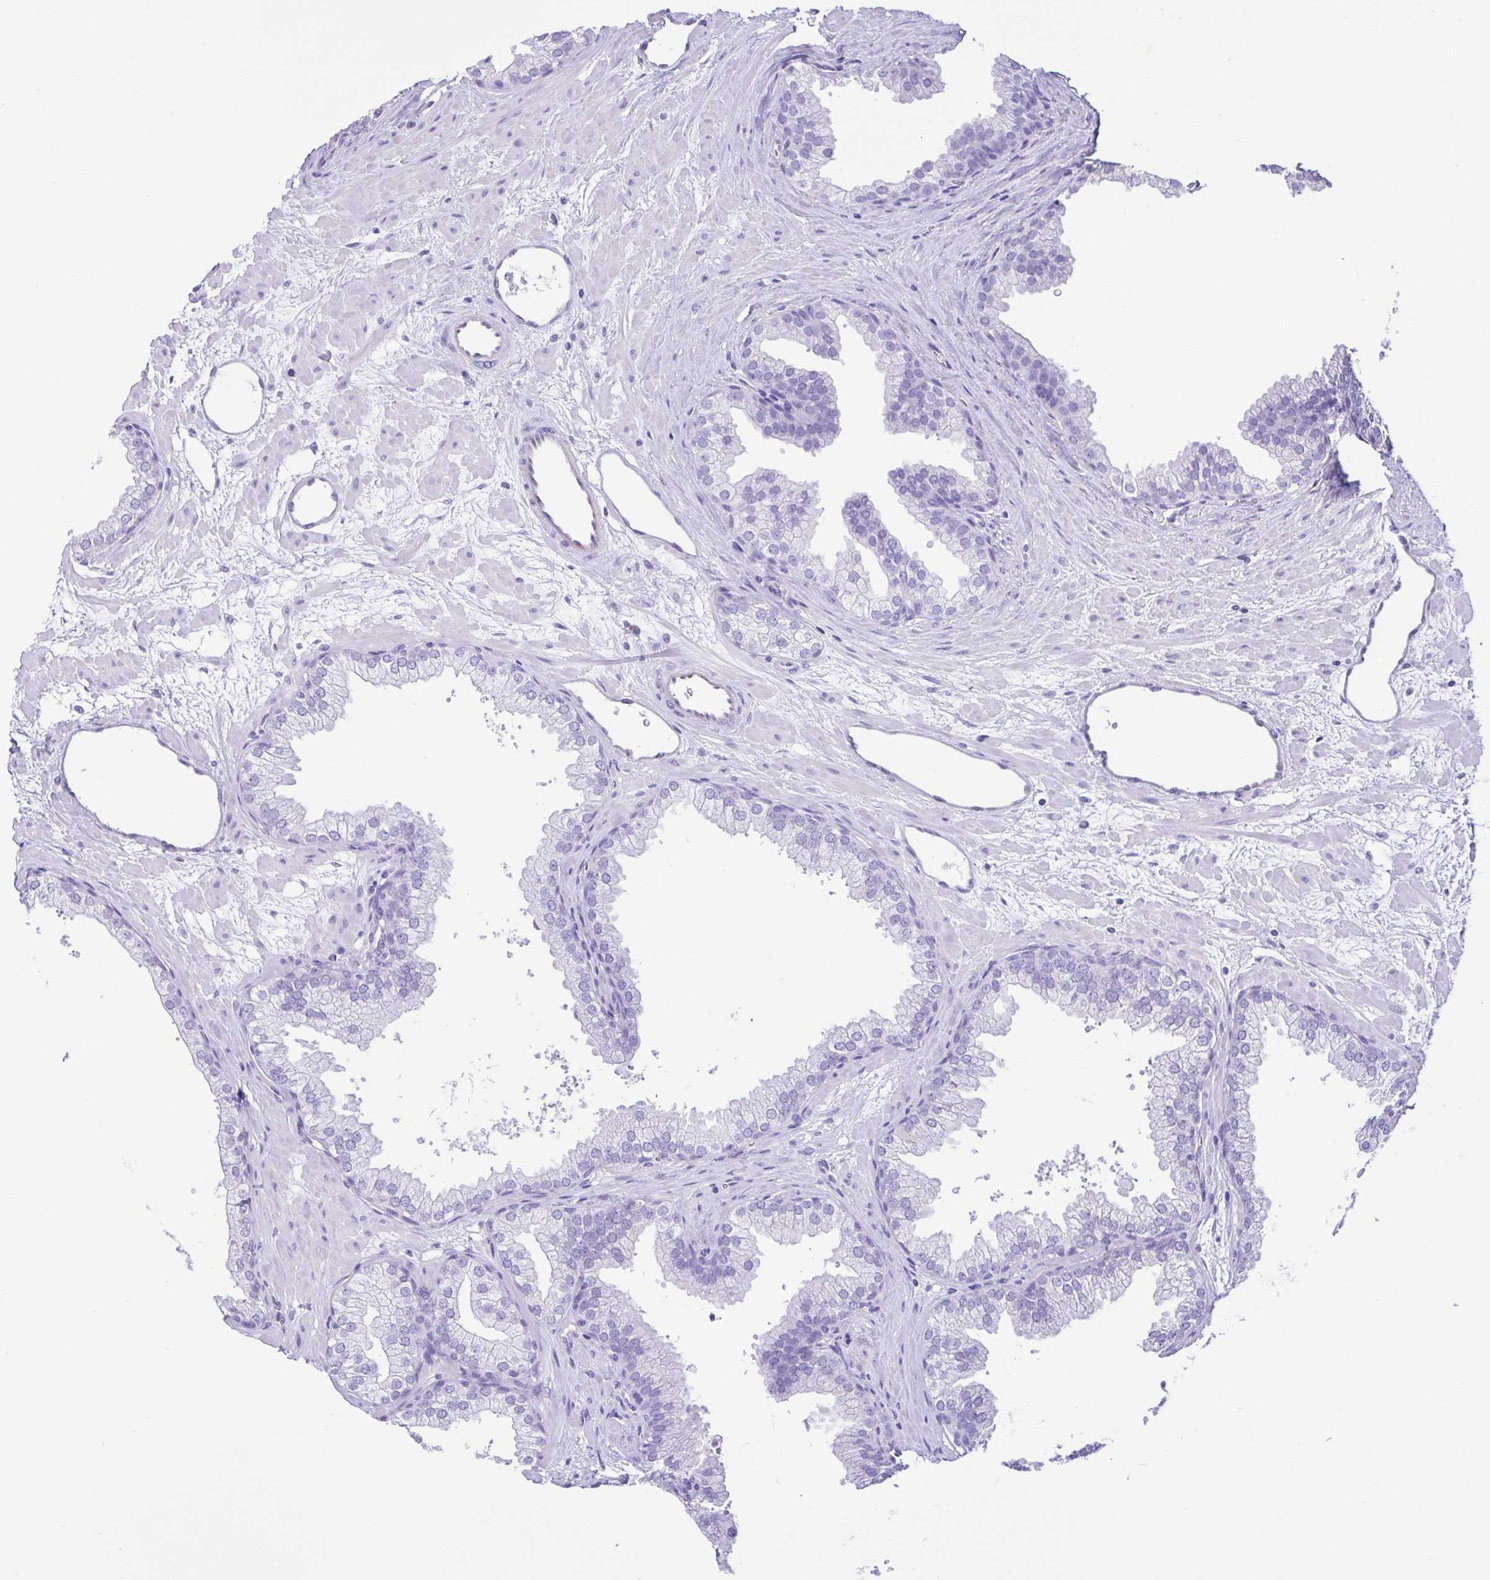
{"staining": {"intensity": "negative", "quantity": "none", "location": "none"}, "tissue": "prostate", "cell_type": "Glandular cells", "image_type": "normal", "snomed": [{"axis": "morphology", "description": "Normal tissue, NOS"}, {"axis": "topography", "description": "Prostate"}], "caption": "High magnification brightfield microscopy of benign prostate stained with DAB (brown) and counterstained with hematoxylin (blue): glandular cells show no significant staining.", "gene": "GPR17", "patient": {"sex": "male", "age": 37}}